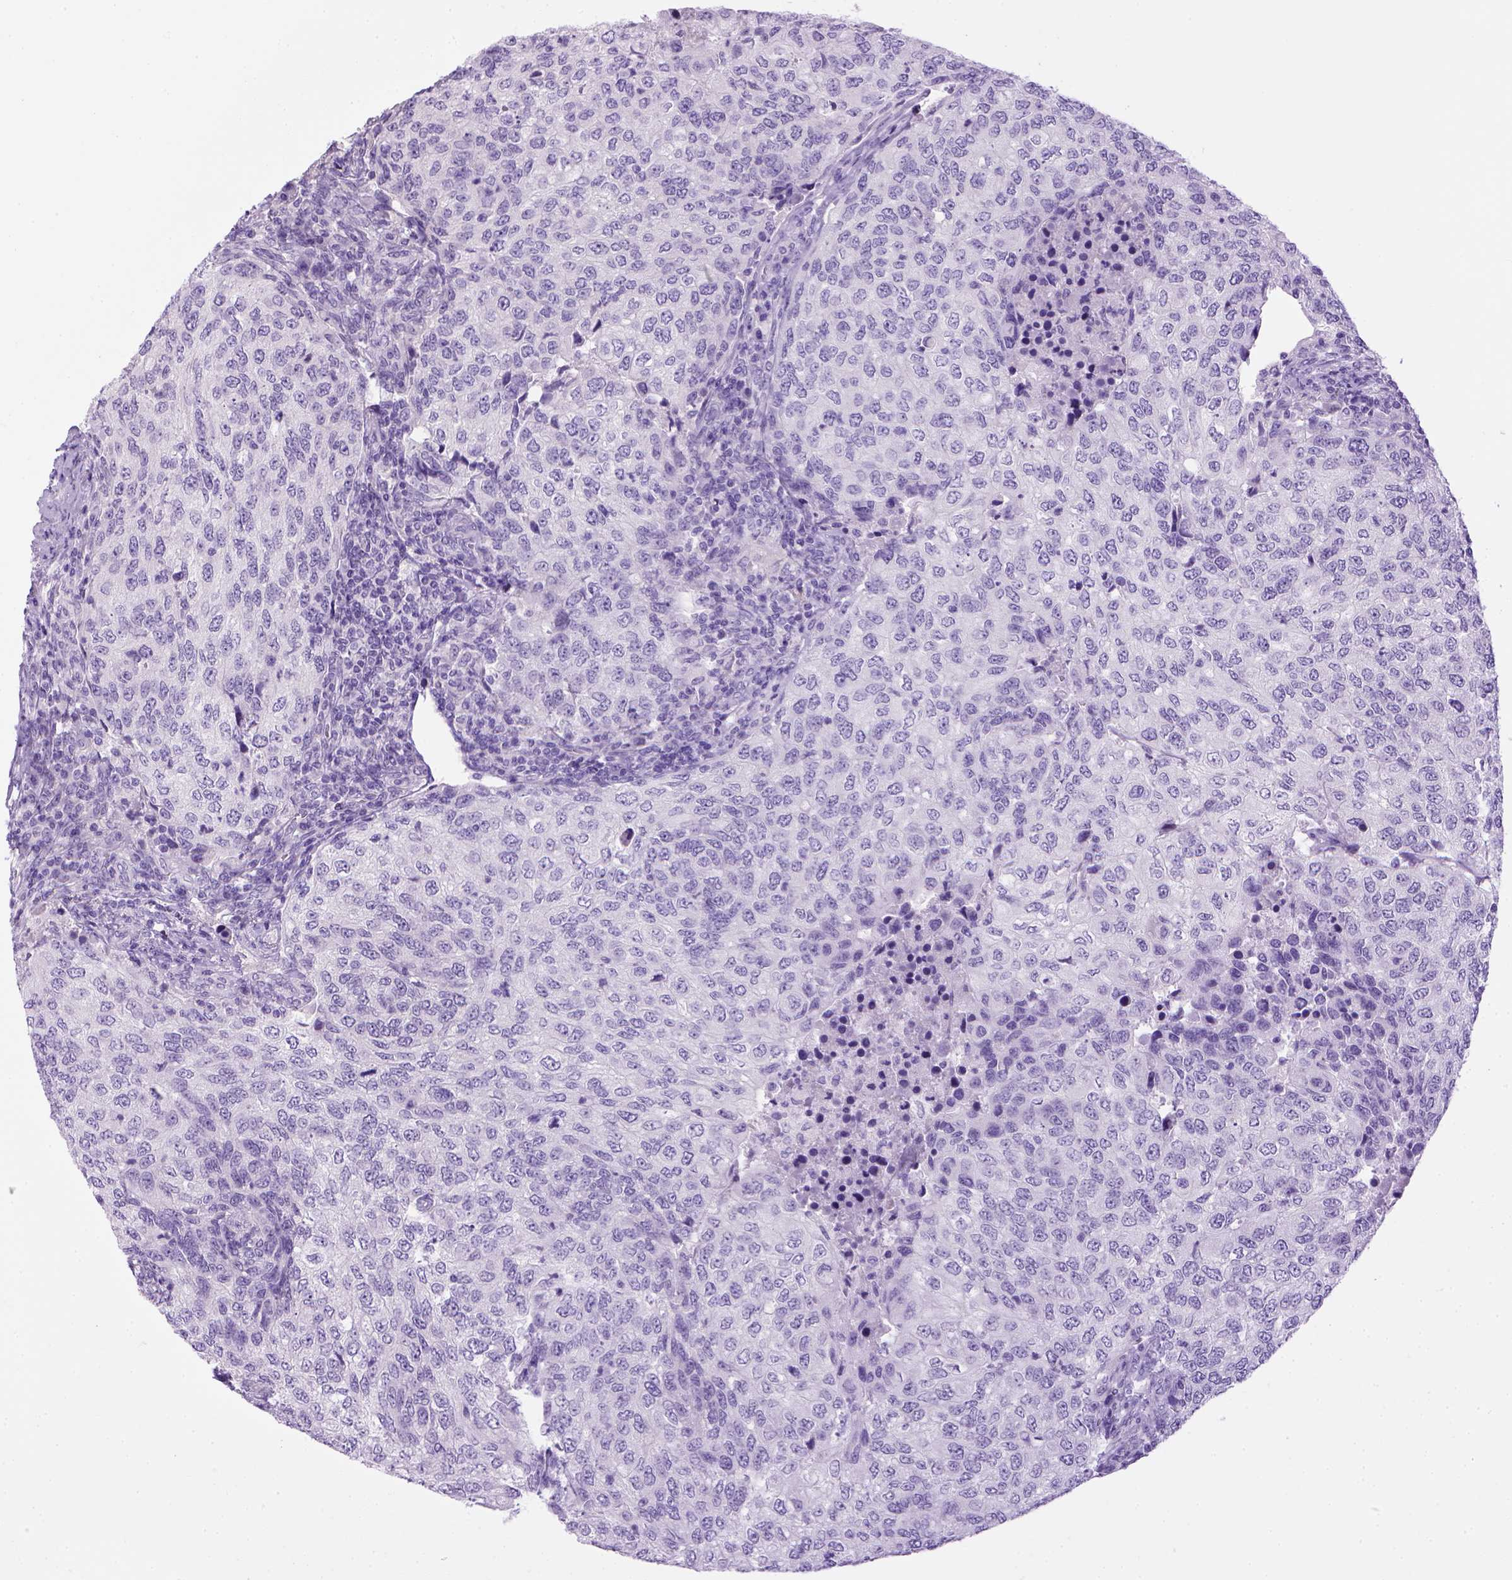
{"staining": {"intensity": "negative", "quantity": "none", "location": "none"}, "tissue": "urothelial cancer", "cell_type": "Tumor cells", "image_type": "cancer", "snomed": [{"axis": "morphology", "description": "Urothelial carcinoma, High grade"}, {"axis": "topography", "description": "Urinary bladder"}], "caption": "DAB (3,3'-diaminobenzidine) immunohistochemical staining of urothelial cancer shows no significant staining in tumor cells.", "gene": "SGCG", "patient": {"sex": "female", "age": 78}}